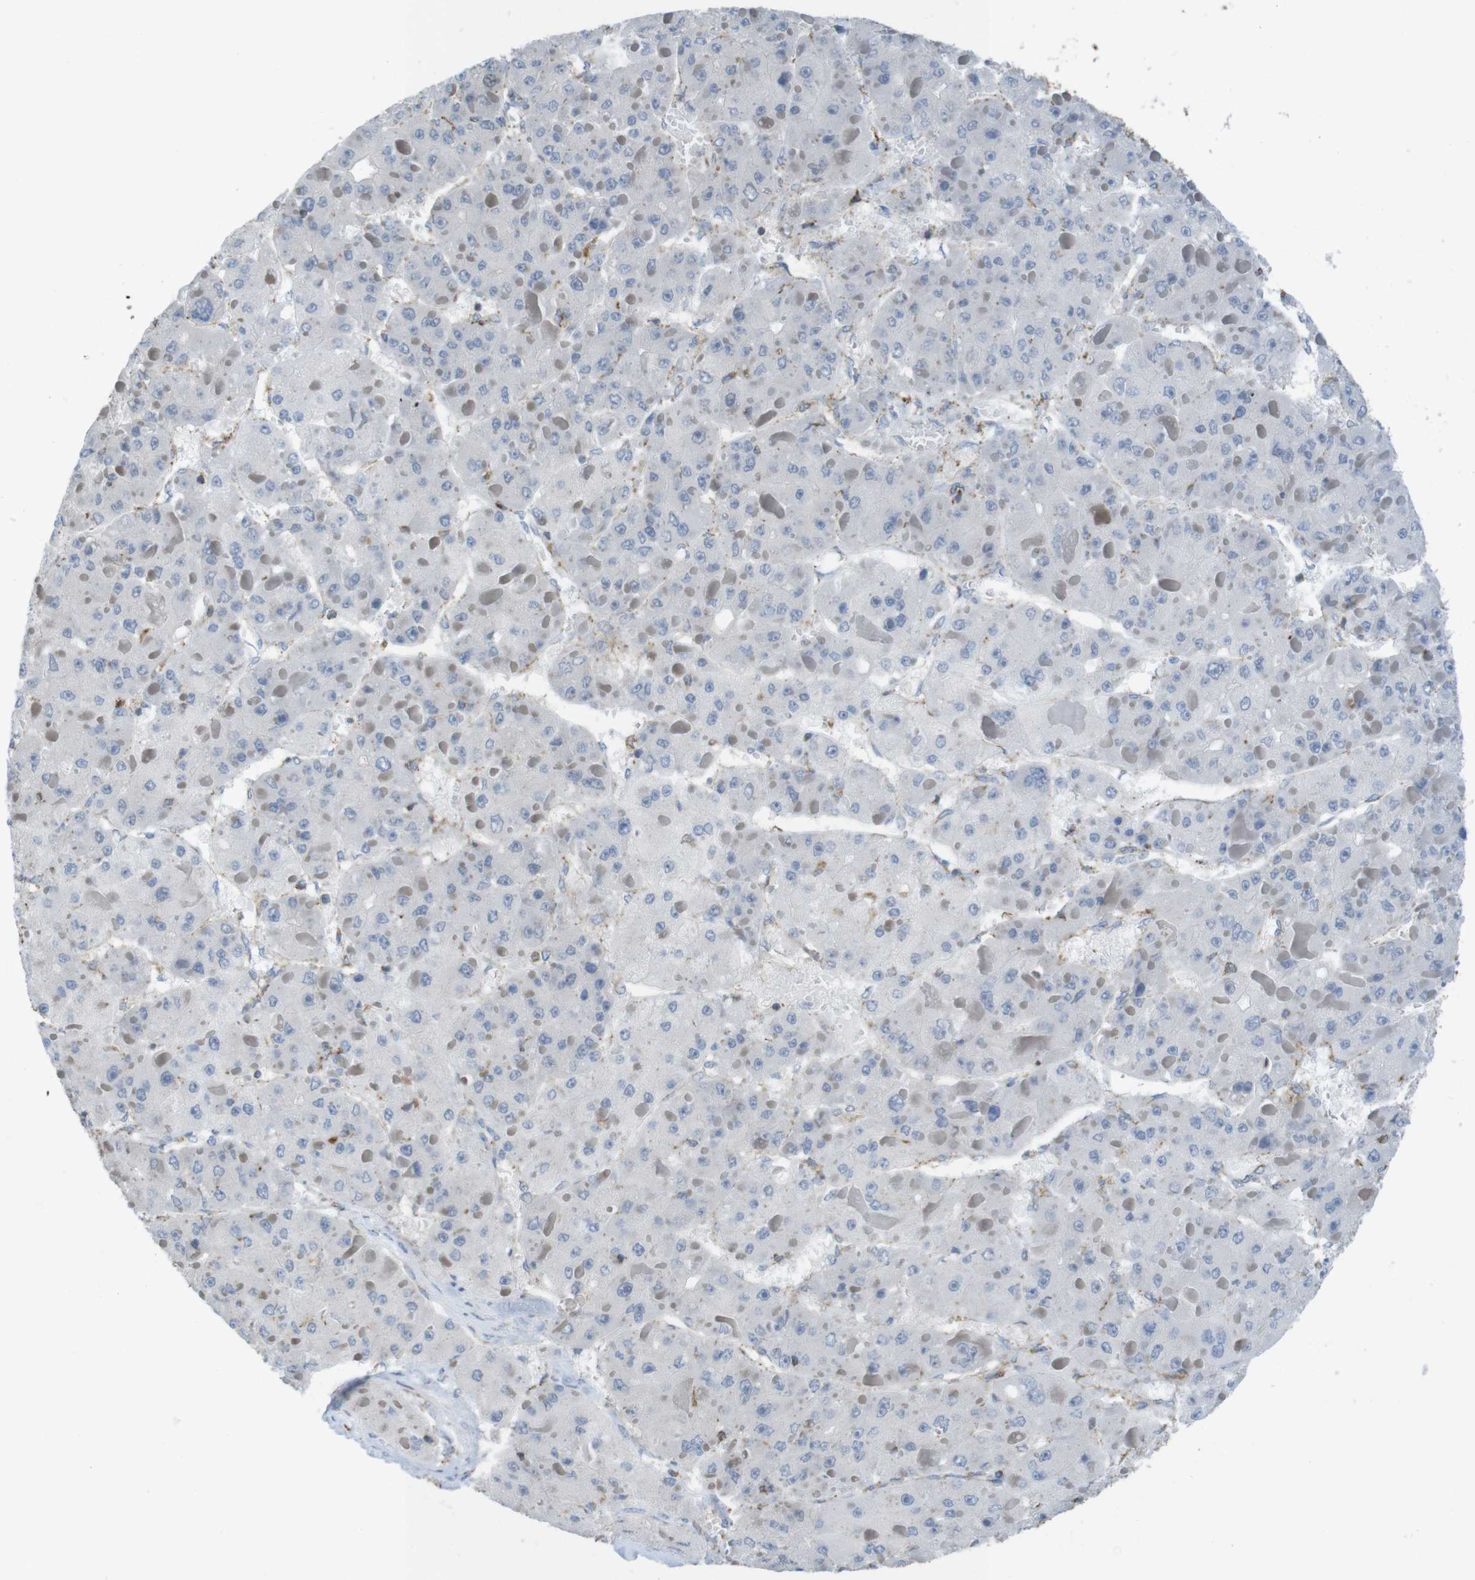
{"staining": {"intensity": "negative", "quantity": "none", "location": "none"}, "tissue": "liver cancer", "cell_type": "Tumor cells", "image_type": "cancer", "snomed": [{"axis": "morphology", "description": "Carcinoma, Hepatocellular, NOS"}, {"axis": "topography", "description": "Liver"}], "caption": "High power microscopy micrograph of an IHC image of liver hepatocellular carcinoma, revealing no significant staining in tumor cells. (DAB immunohistochemistry (IHC), high magnification).", "gene": "GRIK2", "patient": {"sex": "female", "age": 73}}